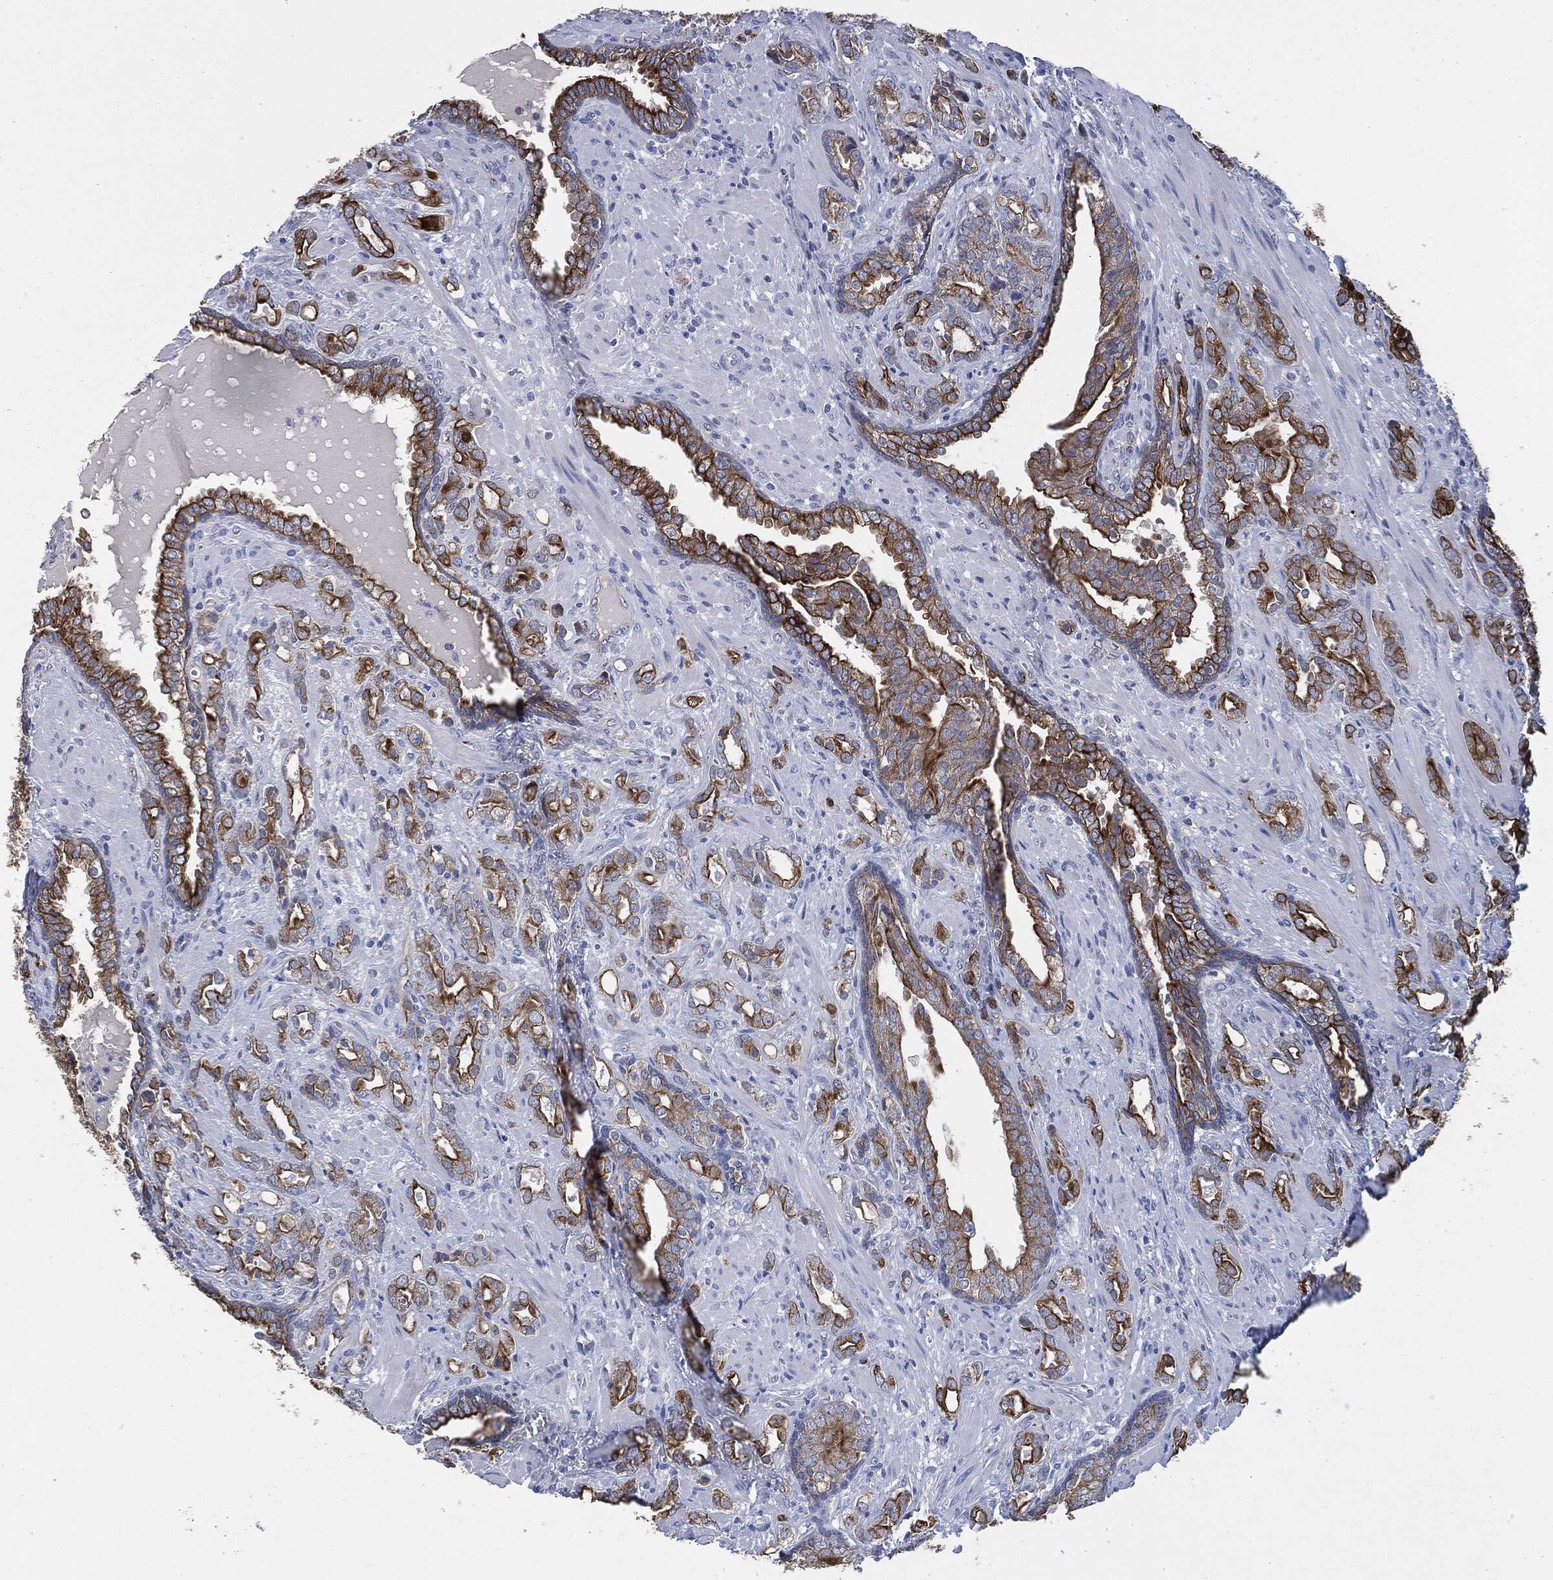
{"staining": {"intensity": "strong", "quantity": "<25%", "location": "cytoplasmic/membranous"}, "tissue": "prostate cancer", "cell_type": "Tumor cells", "image_type": "cancer", "snomed": [{"axis": "morphology", "description": "Adenocarcinoma, NOS"}, {"axis": "topography", "description": "Prostate"}], "caption": "Immunohistochemical staining of human adenocarcinoma (prostate) shows strong cytoplasmic/membranous protein positivity in approximately <25% of tumor cells.", "gene": "SHROOM2", "patient": {"sex": "male", "age": 57}}